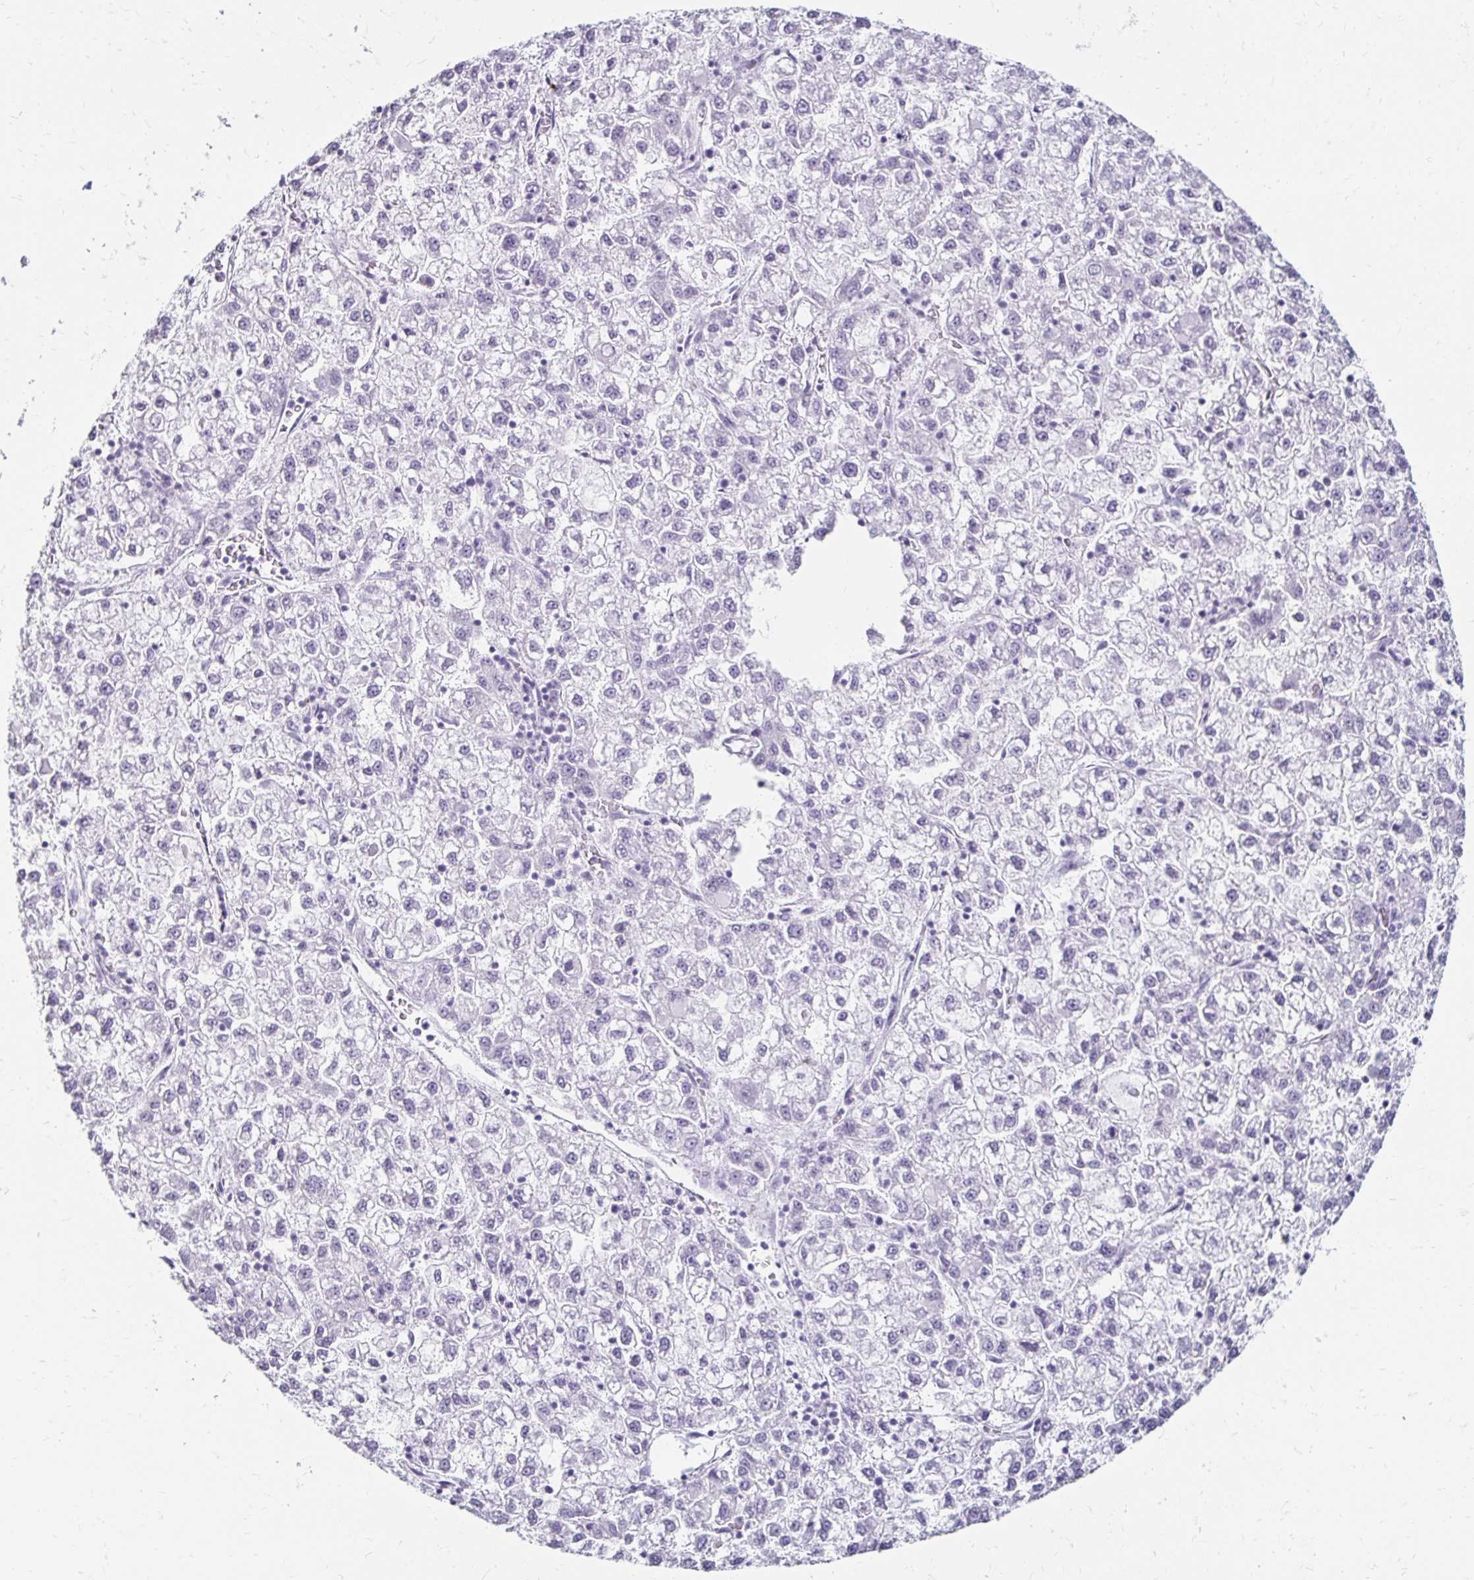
{"staining": {"intensity": "negative", "quantity": "none", "location": "none"}, "tissue": "liver cancer", "cell_type": "Tumor cells", "image_type": "cancer", "snomed": [{"axis": "morphology", "description": "Carcinoma, Hepatocellular, NOS"}, {"axis": "topography", "description": "Liver"}], "caption": "Tumor cells show no significant staining in liver cancer. (Immunohistochemistry (ihc), brightfield microscopy, high magnification).", "gene": "TOMM34", "patient": {"sex": "male", "age": 40}}